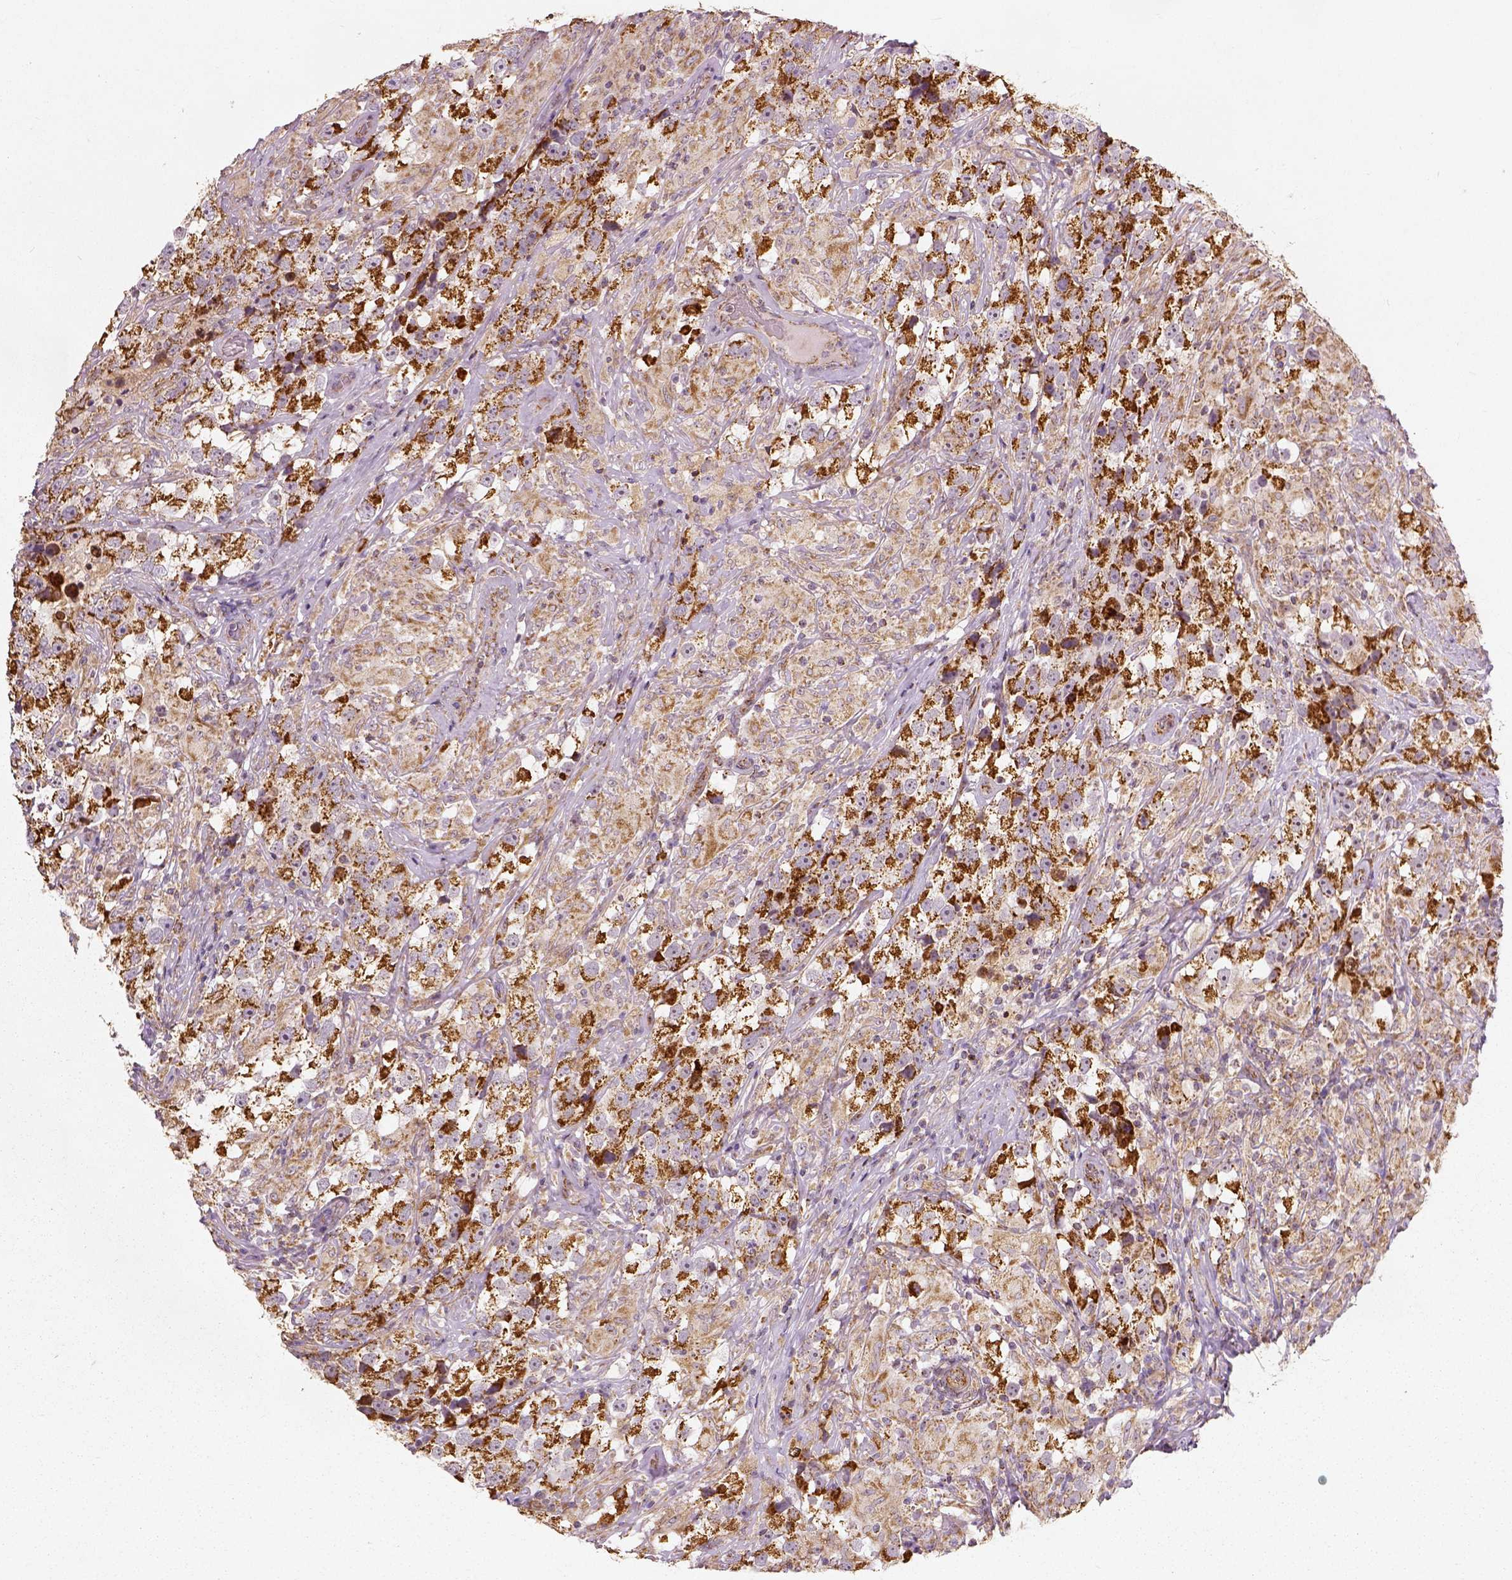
{"staining": {"intensity": "strong", "quantity": "25%-75%", "location": "cytoplasmic/membranous"}, "tissue": "testis cancer", "cell_type": "Tumor cells", "image_type": "cancer", "snomed": [{"axis": "morphology", "description": "Seminoma, NOS"}, {"axis": "topography", "description": "Testis"}], "caption": "Immunohistochemical staining of testis seminoma demonstrates strong cytoplasmic/membranous protein staining in approximately 25%-75% of tumor cells. (IHC, brightfield microscopy, high magnification).", "gene": "PGAM5", "patient": {"sex": "male", "age": 46}}